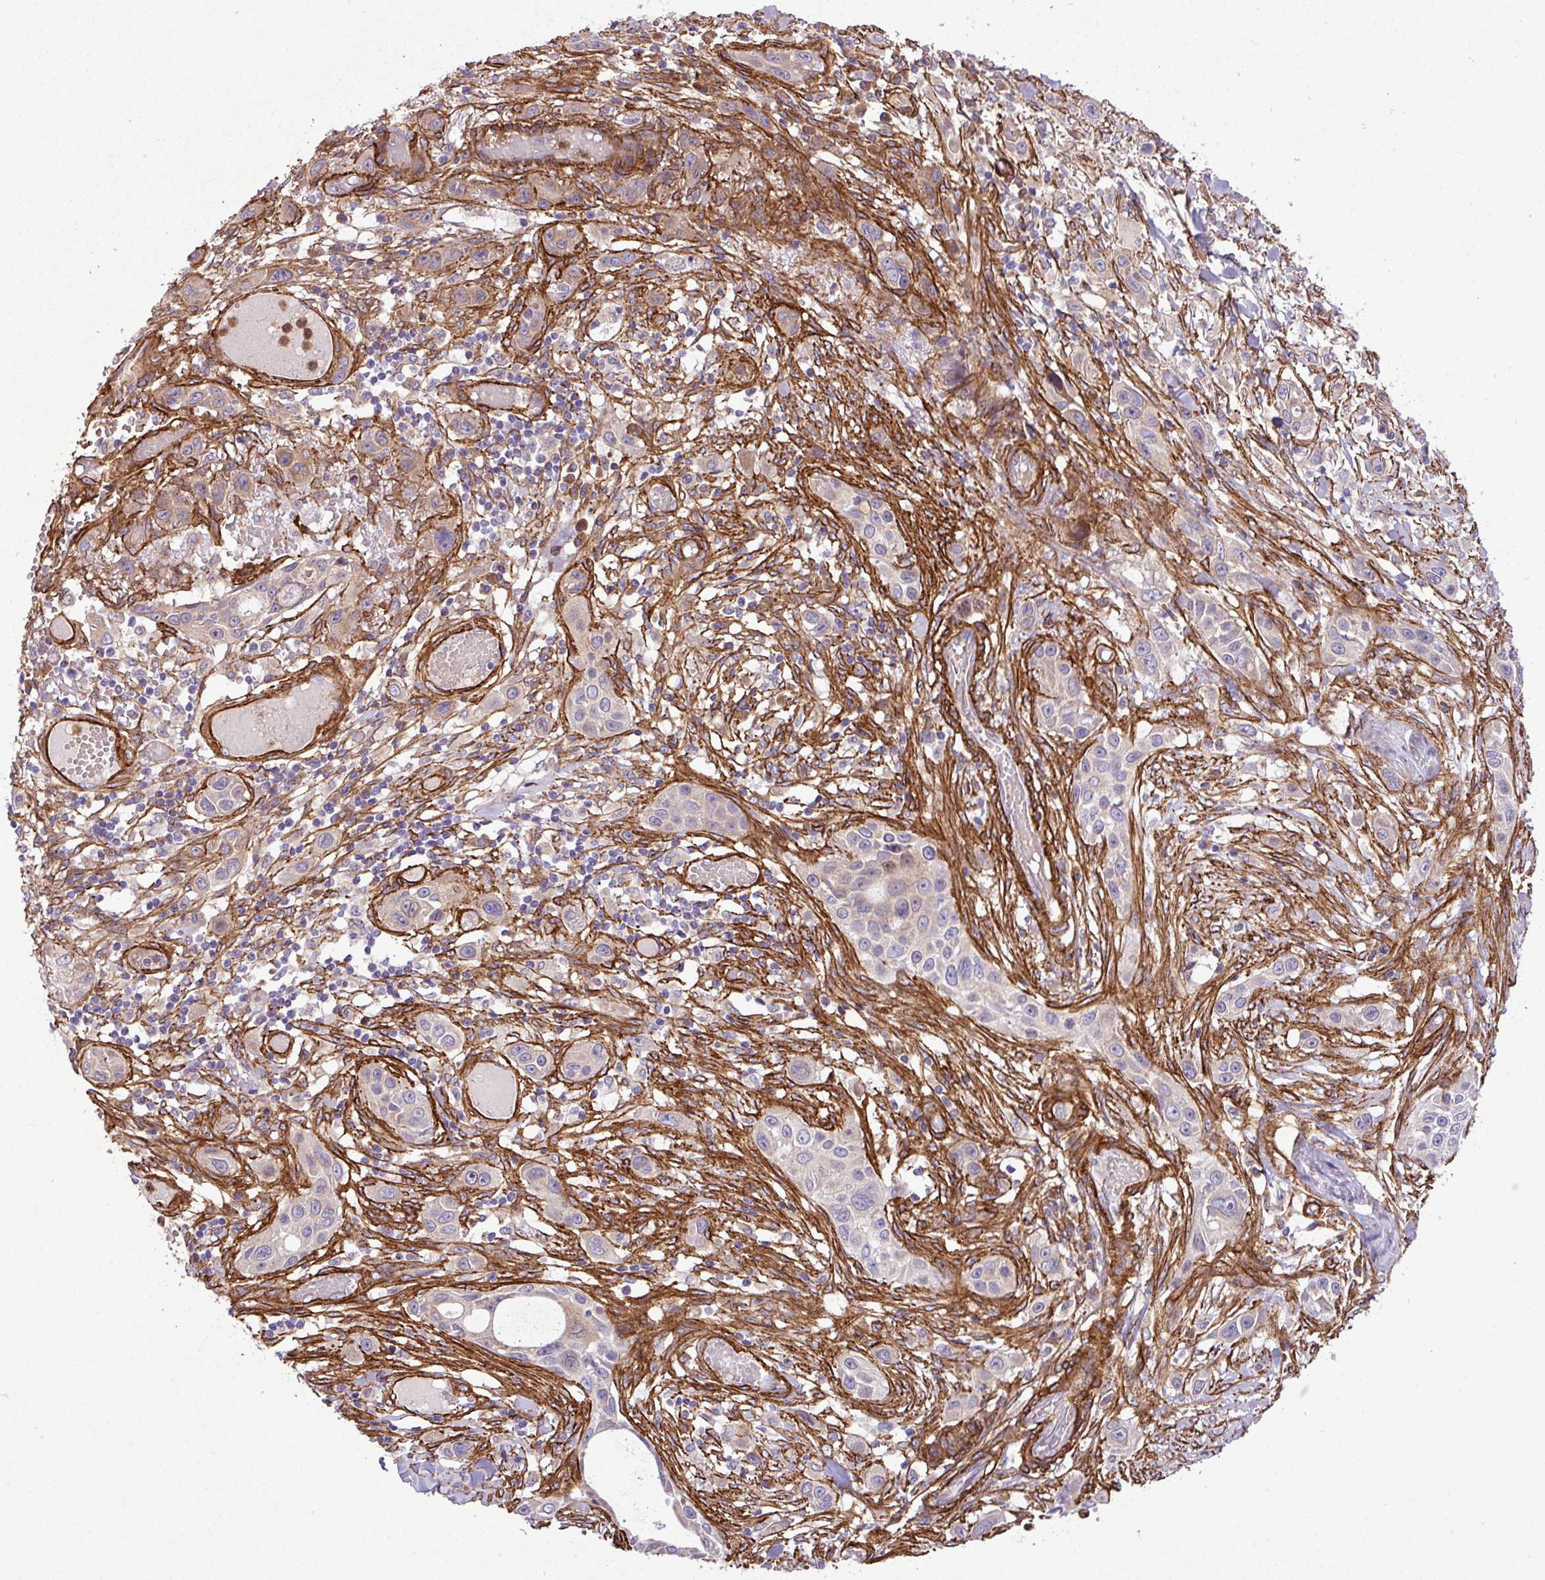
{"staining": {"intensity": "weak", "quantity": "<25%", "location": "cytoplasmic/membranous"}, "tissue": "skin cancer", "cell_type": "Tumor cells", "image_type": "cancer", "snomed": [{"axis": "morphology", "description": "Squamous cell carcinoma, NOS"}, {"axis": "topography", "description": "Skin"}], "caption": "IHC image of human squamous cell carcinoma (skin) stained for a protein (brown), which demonstrates no staining in tumor cells.", "gene": "FAM47E", "patient": {"sex": "female", "age": 69}}